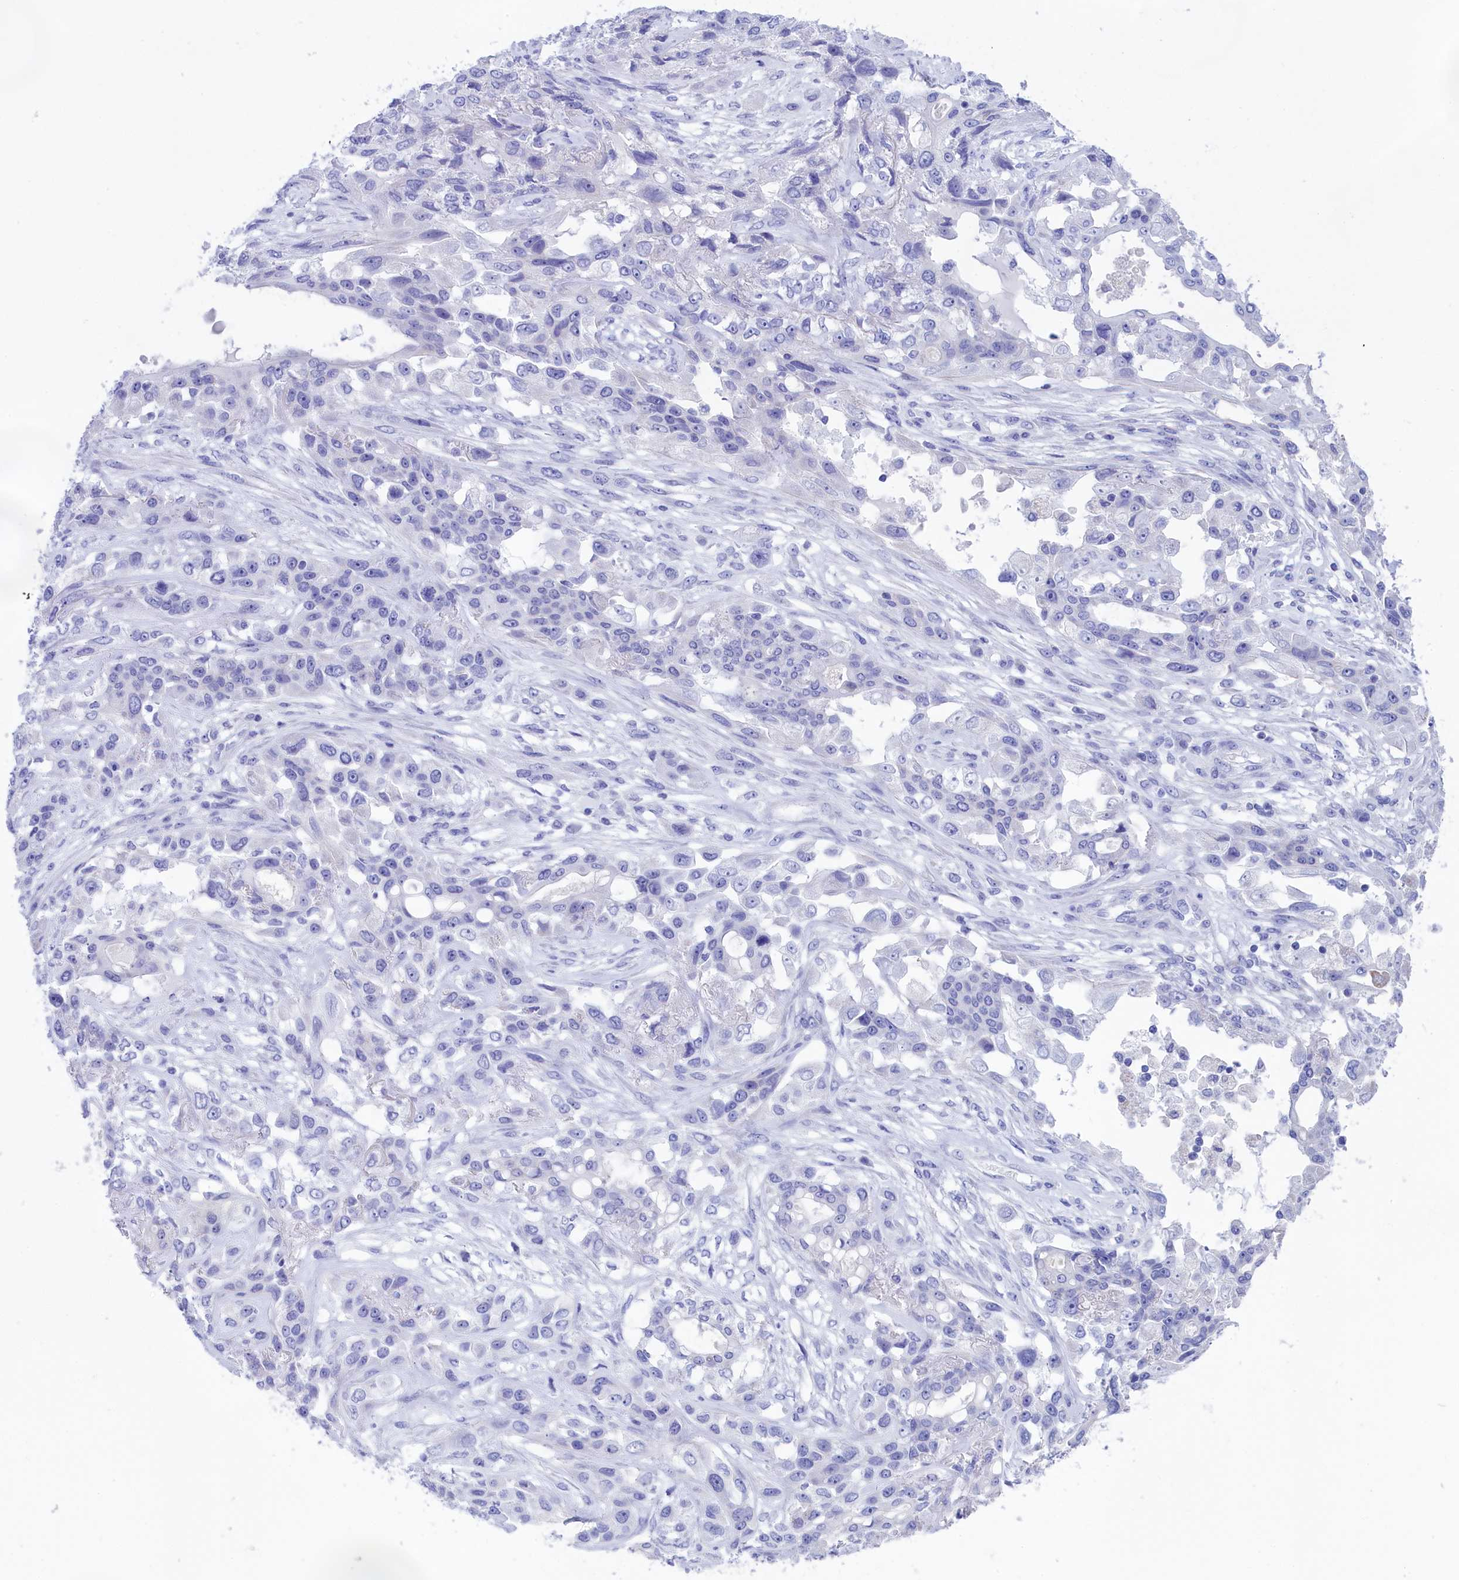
{"staining": {"intensity": "negative", "quantity": "none", "location": "none"}, "tissue": "lung cancer", "cell_type": "Tumor cells", "image_type": "cancer", "snomed": [{"axis": "morphology", "description": "Squamous cell carcinoma, NOS"}, {"axis": "topography", "description": "Lung"}], "caption": "Immunohistochemical staining of human lung squamous cell carcinoma exhibits no significant expression in tumor cells.", "gene": "PRDM12", "patient": {"sex": "female", "age": 70}}